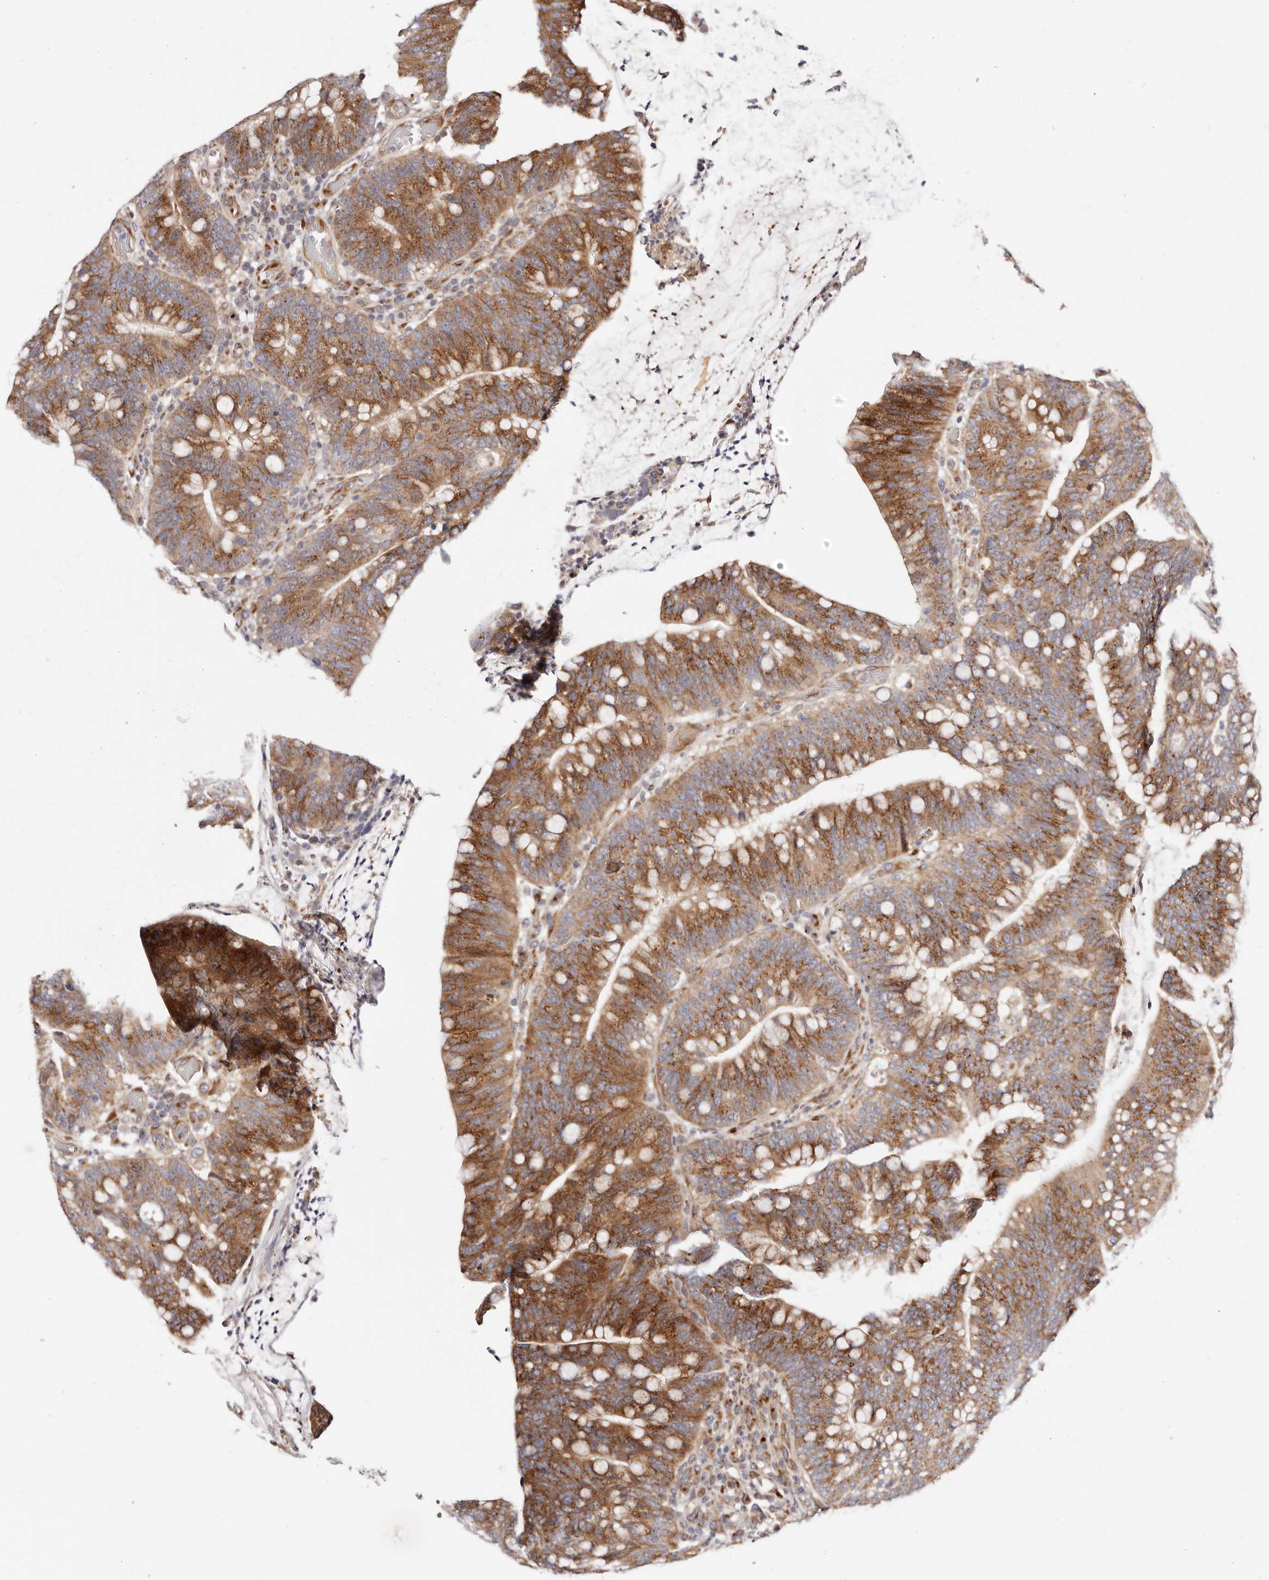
{"staining": {"intensity": "moderate", "quantity": ">75%", "location": "cytoplasmic/membranous"}, "tissue": "colorectal cancer", "cell_type": "Tumor cells", "image_type": "cancer", "snomed": [{"axis": "morphology", "description": "Adenocarcinoma, NOS"}, {"axis": "topography", "description": "Colon"}], "caption": "Colorectal cancer tissue displays moderate cytoplasmic/membranous positivity in approximately >75% of tumor cells (IHC, brightfield microscopy, high magnification).", "gene": "MAPK6", "patient": {"sex": "female", "age": 66}}